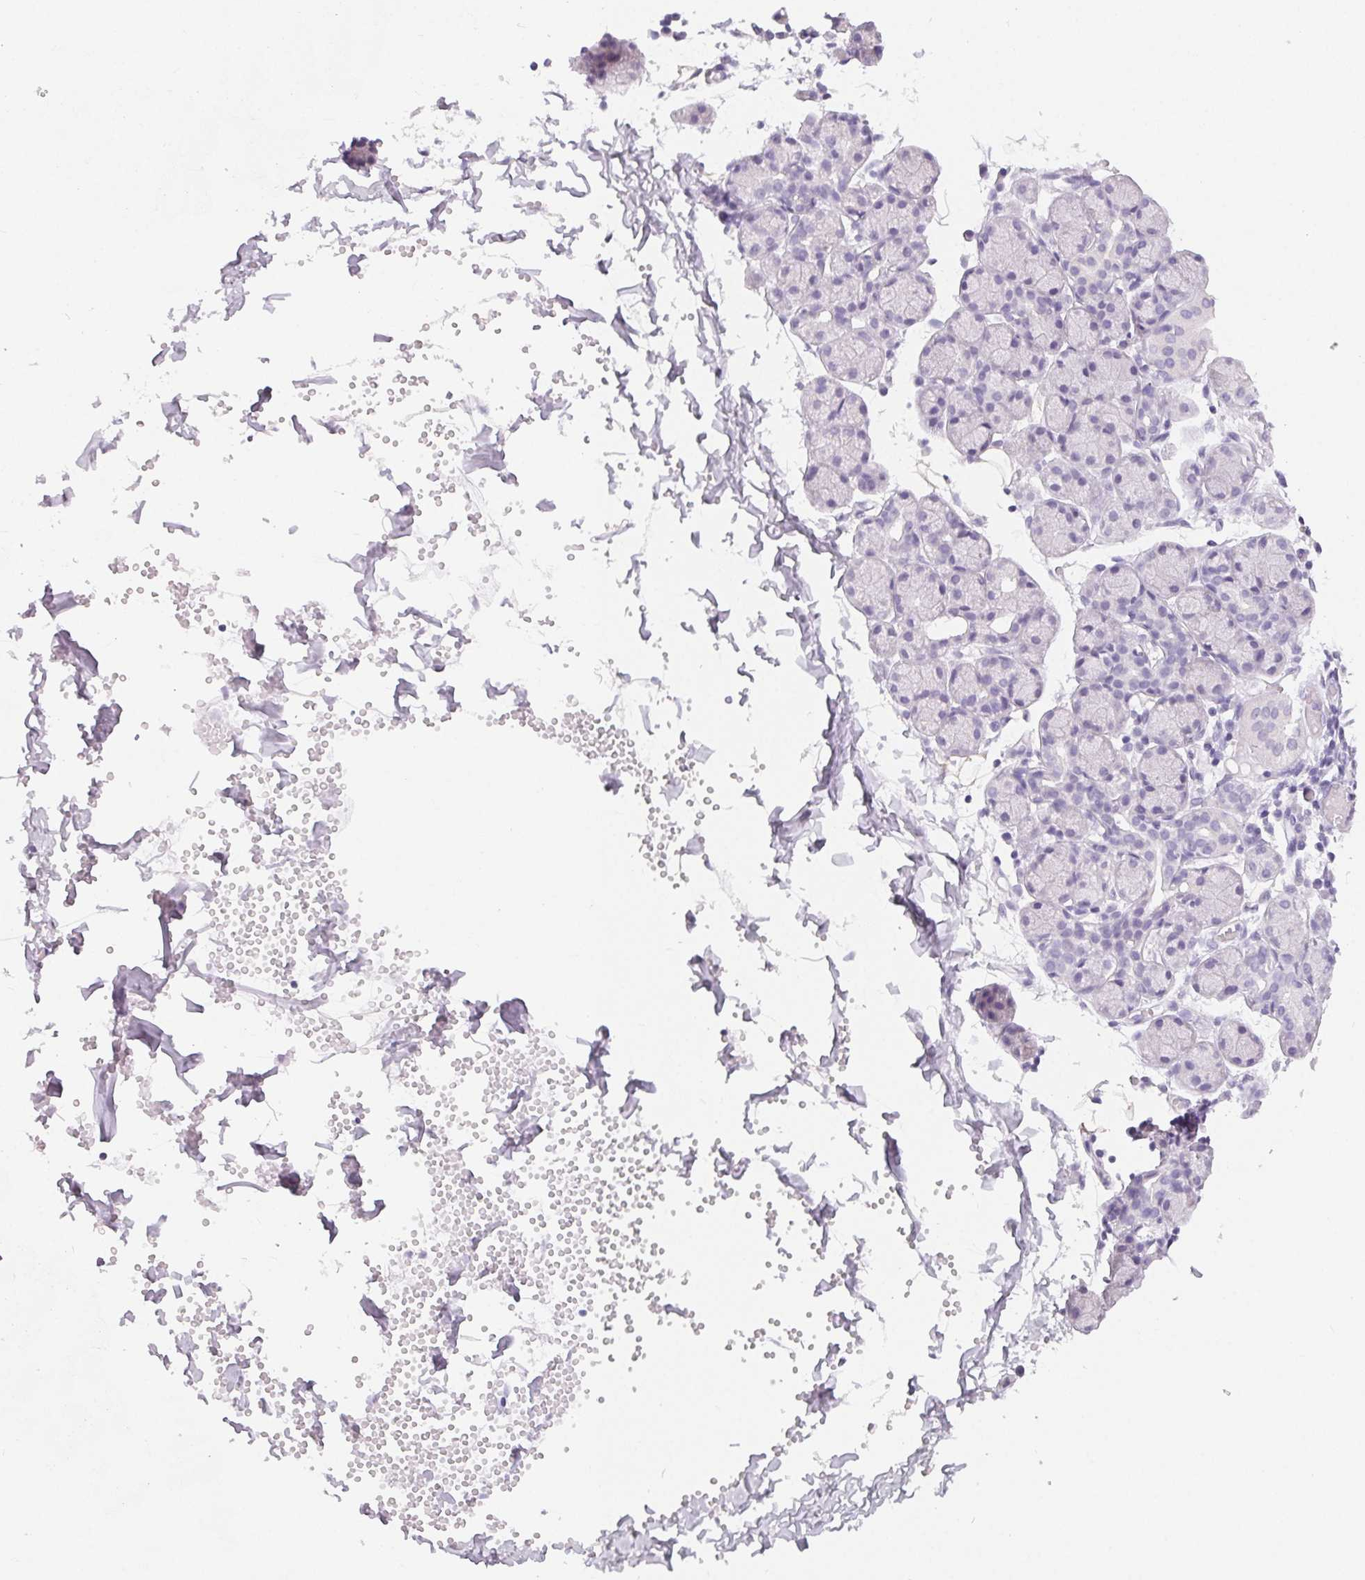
{"staining": {"intensity": "negative", "quantity": "none", "location": "none"}, "tissue": "salivary gland", "cell_type": "Glandular cells", "image_type": "normal", "snomed": [{"axis": "morphology", "description": "Normal tissue, NOS"}, {"axis": "morphology", "description": "Inflammation, NOS"}, {"axis": "topography", "description": "Lymph node"}, {"axis": "topography", "description": "Salivary gland"}], "caption": "A high-resolution photomicrograph shows immunohistochemistry staining of unremarkable salivary gland, which displays no significant expression in glandular cells.", "gene": "SPACA5B", "patient": {"sex": "male", "age": 3}}